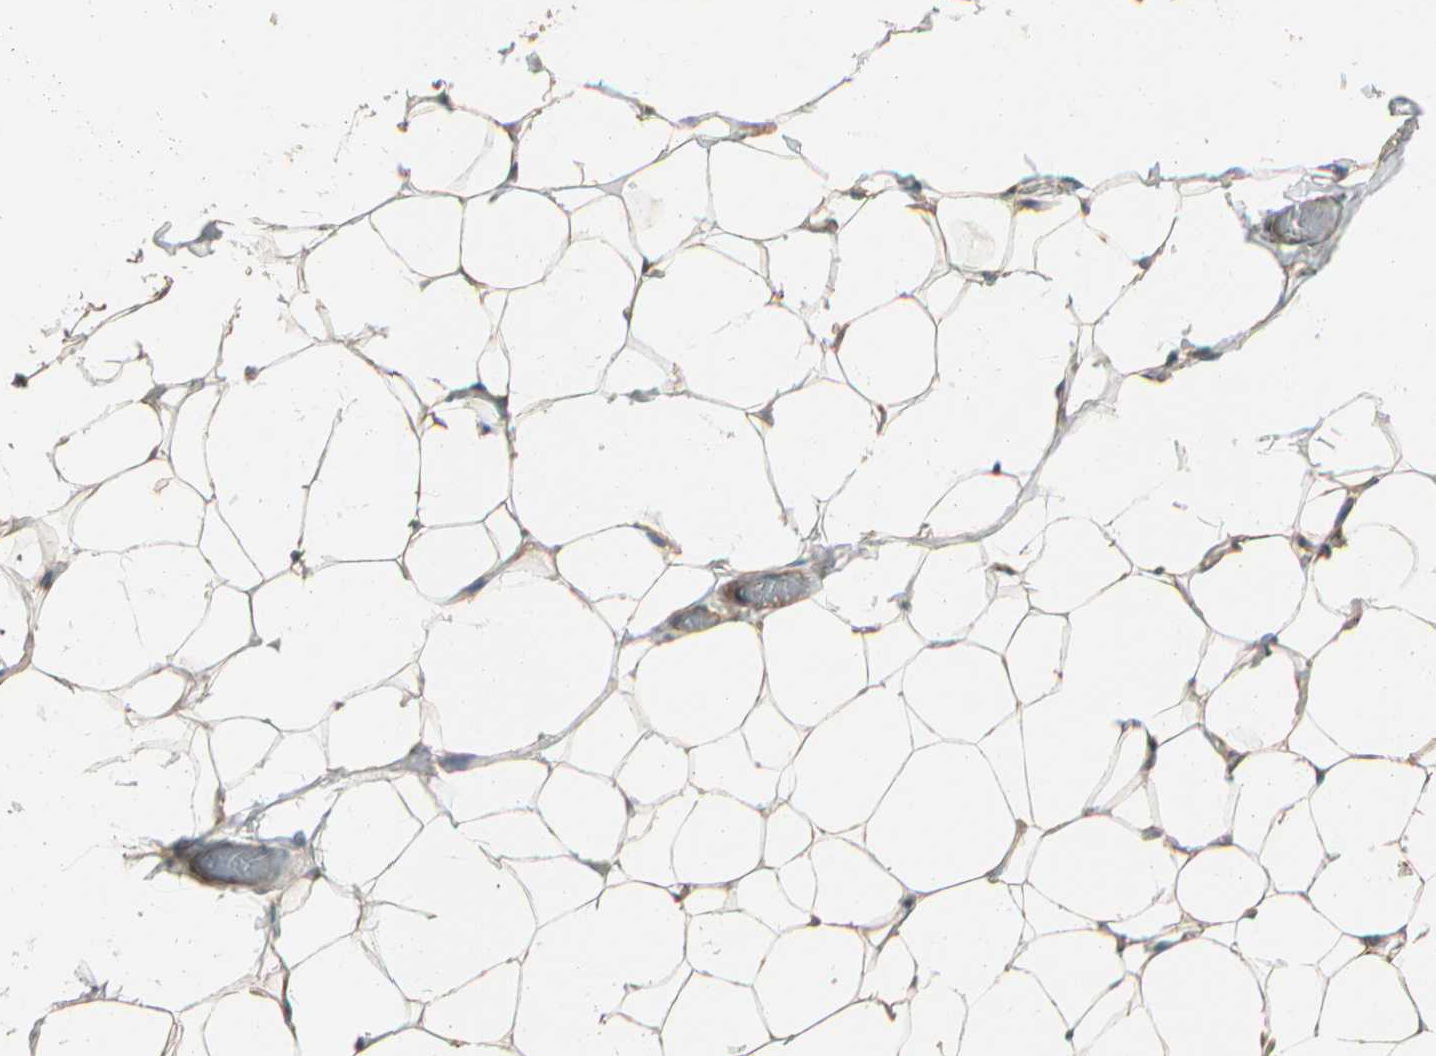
{"staining": {"intensity": "moderate", "quantity": "25%-75%", "location": "cytoplasmic/membranous"}, "tissue": "adipose tissue", "cell_type": "Adipocytes", "image_type": "normal", "snomed": [{"axis": "morphology", "description": "Normal tissue, NOS"}, {"axis": "topography", "description": "Soft tissue"}], "caption": "A micrograph of human adipose tissue stained for a protein displays moderate cytoplasmic/membranous brown staining in adipocytes. The staining was performed using DAB (3,3'-diaminobenzidine), with brown indicating positive protein expression. Nuclei are stained blue with hematoxylin.", "gene": "ACVR1", "patient": {"sex": "male", "age": 26}}